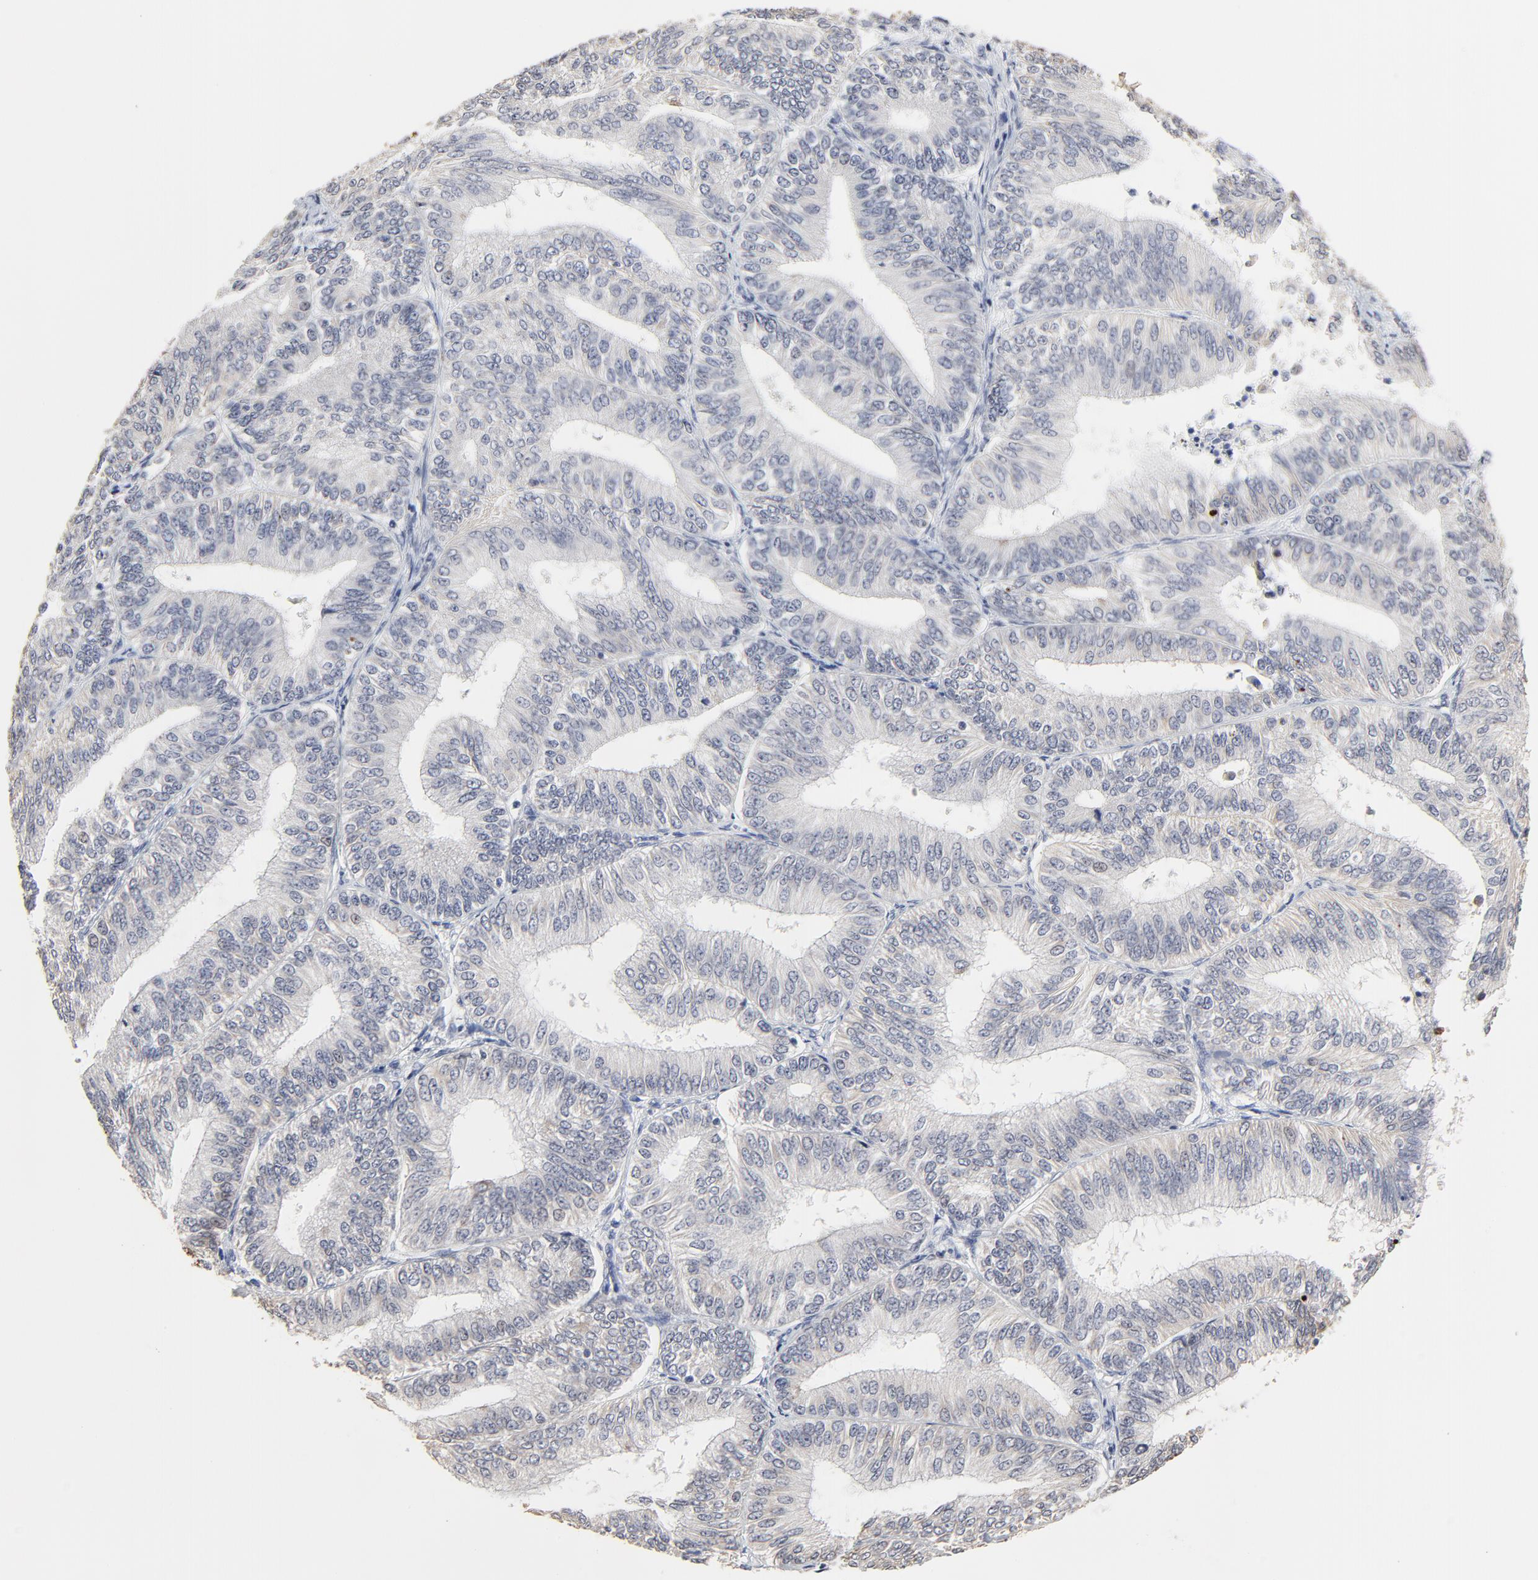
{"staining": {"intensity": "negative", "quantity": "none", "location": "none"}, "tissue": "endometrial cancer", "cell_type": "Tumor cells", "image_type": "cancer", "snomed": [{"axis": "morphology", "description": "Adenocarcinoma, NOS"}, {"axis": "topography", "description": "Endometrium"}], "caption": "Tumor cells are negative for brown protein staining in adenocarcinoma (endometrial).", "gene": "LNX1", "patient": {"sex": "female", "age": 55}}